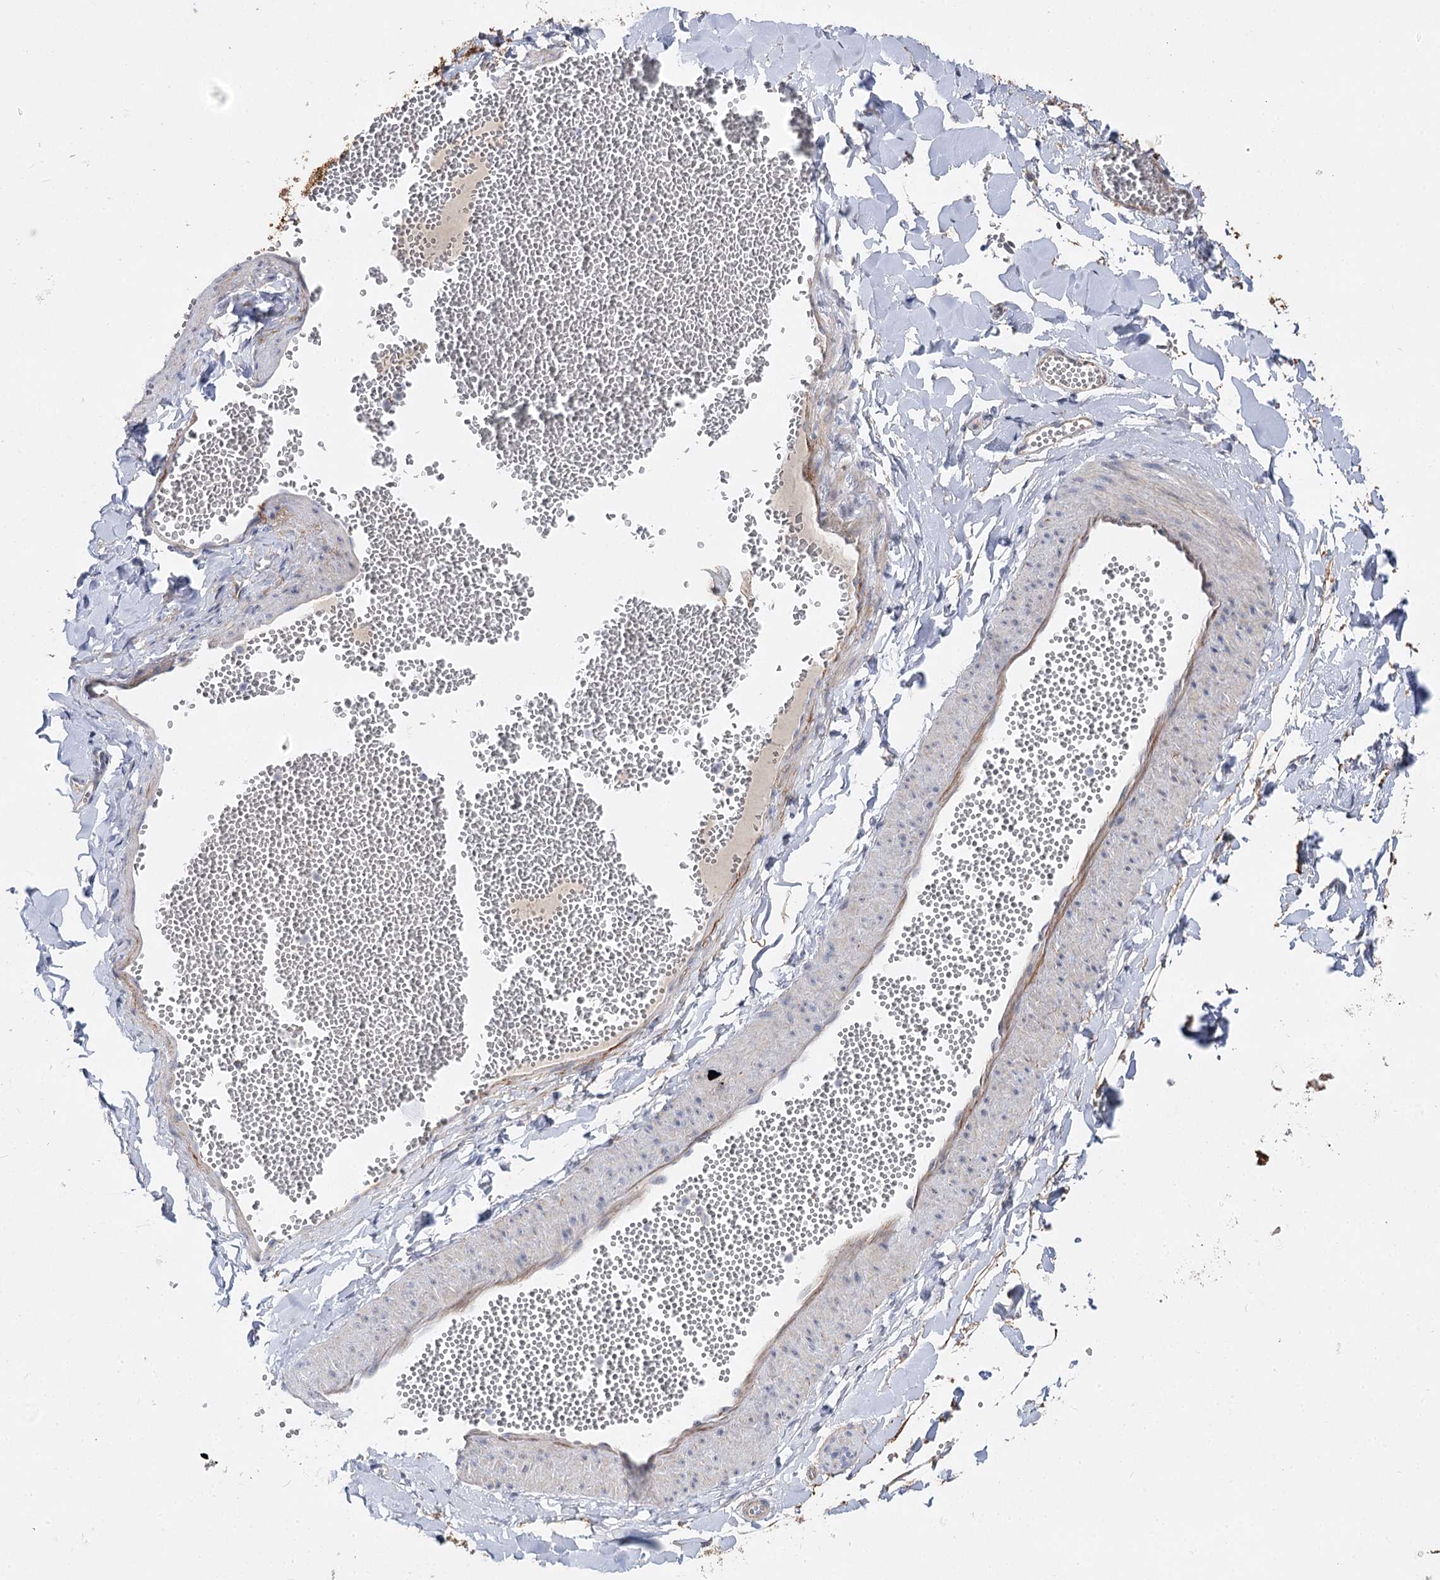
{"staining": {"intensity": "negative", "quantity": "none", "location": "none"}, "tissue": "adipose tissue", "cell_type": "Adipocytes", "image_type": "normal", "snomed": [{"axis": "morphology", "description": "Normal tissue, NOS"}, {"axis": "topography", "description": "Gallbladder"}, {"axis": "topography", "description": "Peripheral nerve tissue"}], "caption": "Adipocytes are negative for protein expression in normal human adipose tissue. Nuclei are stained in blue.", "gene": "SUOX", "patient": {"sex": "male", "age": 38}}